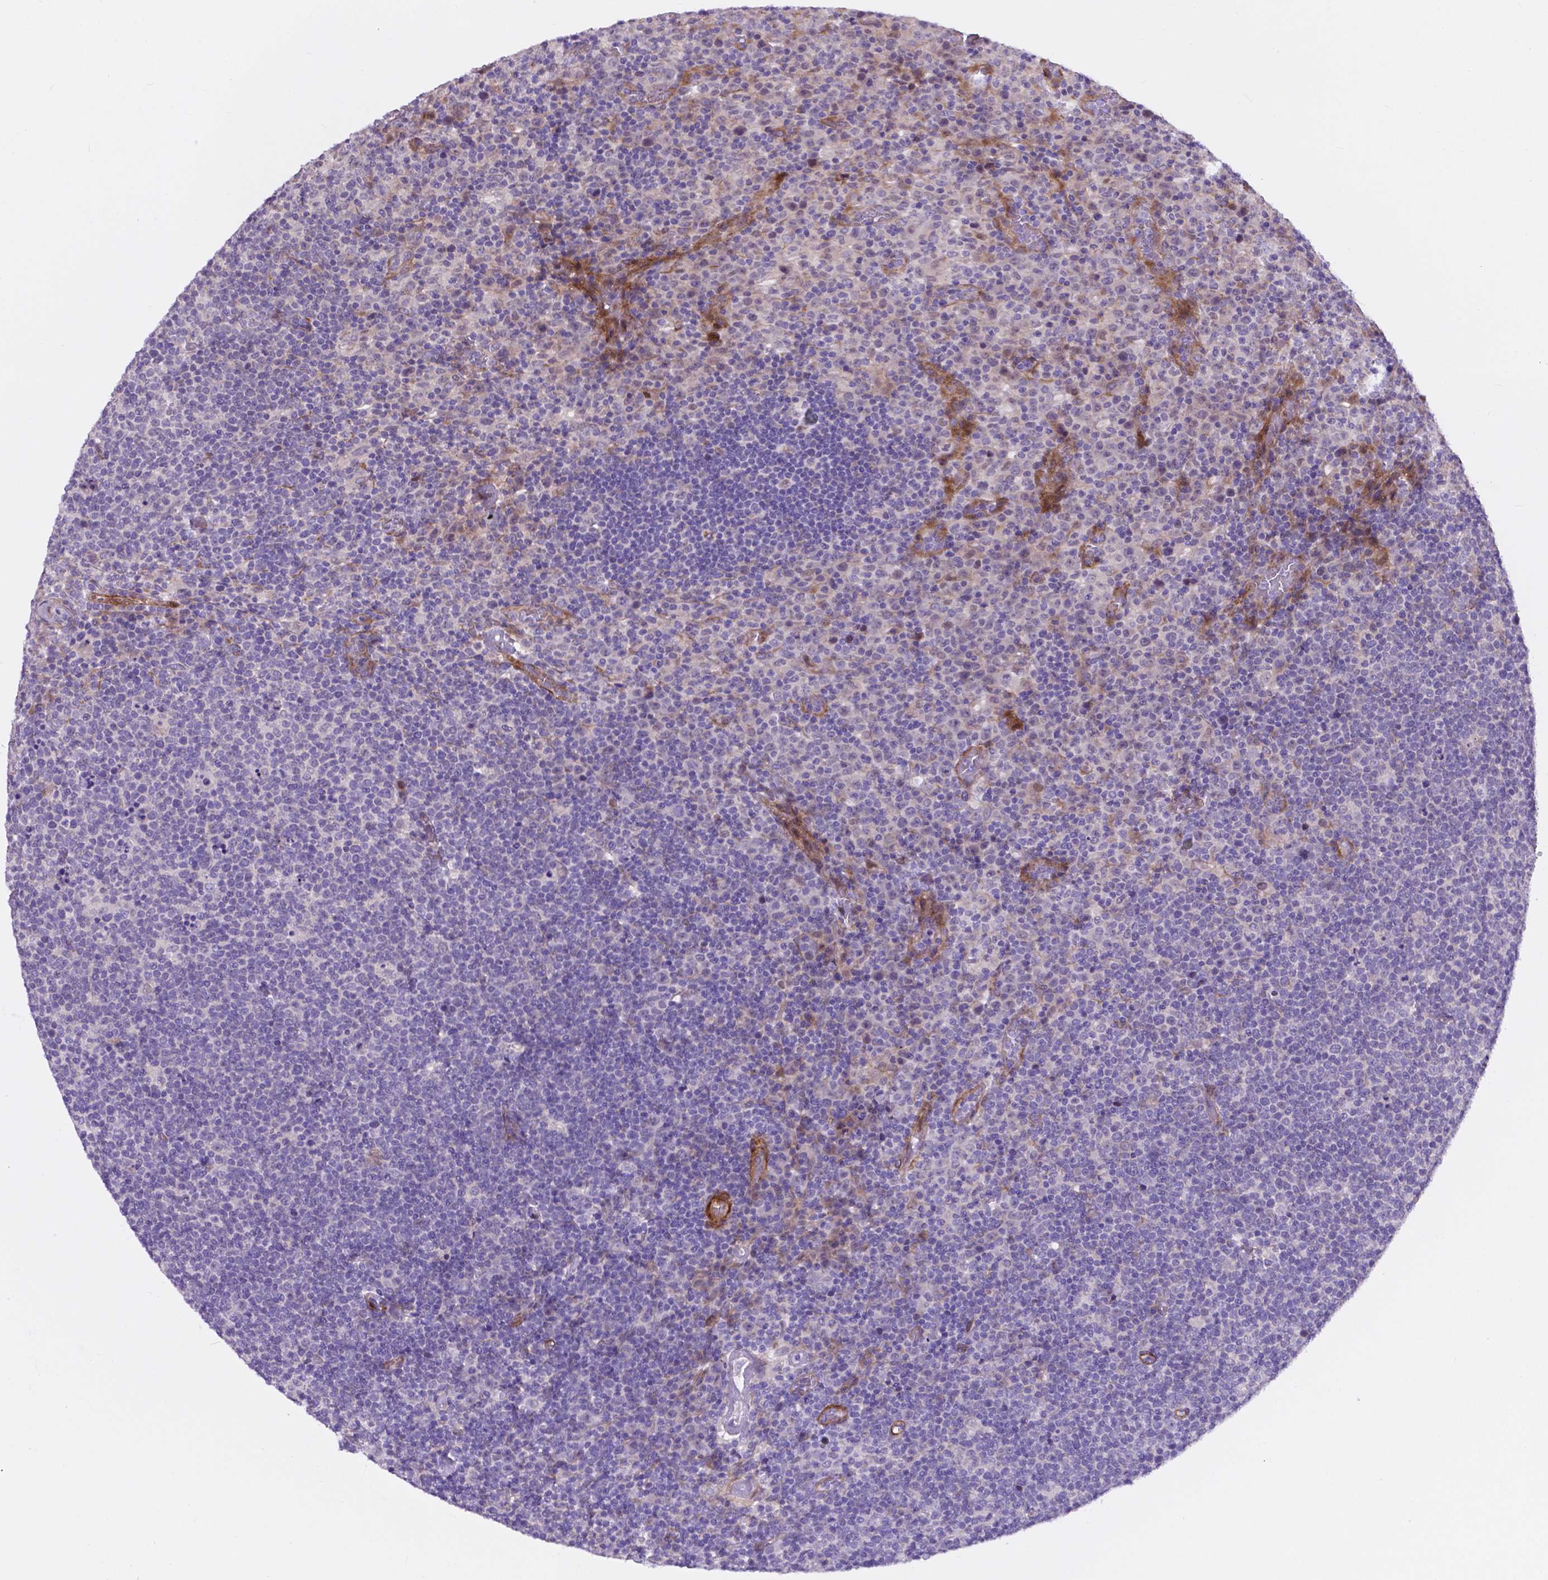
{"staining": {"intensity": "negative", "quantity": "none", "location": "none"}, "tissue": "lymphoma", "cell_type": "Tumor cells", "image_type": "cancer", "snomed": [{"axis": "morphology", "description": "Malignant lymphoma, non-Hodgkin's type, High grade"}, {"axis": "topography", "description": "Lymph node"}], "caption": "High power microscopy histopathology image of an IHC micrograph of high-grade malignant lymphoma, non-Hodgkin's type, revealing no significant staining in tumor cells.", "gene": "PFKFB4", "patient": {"sex": "male", "age": 61}}